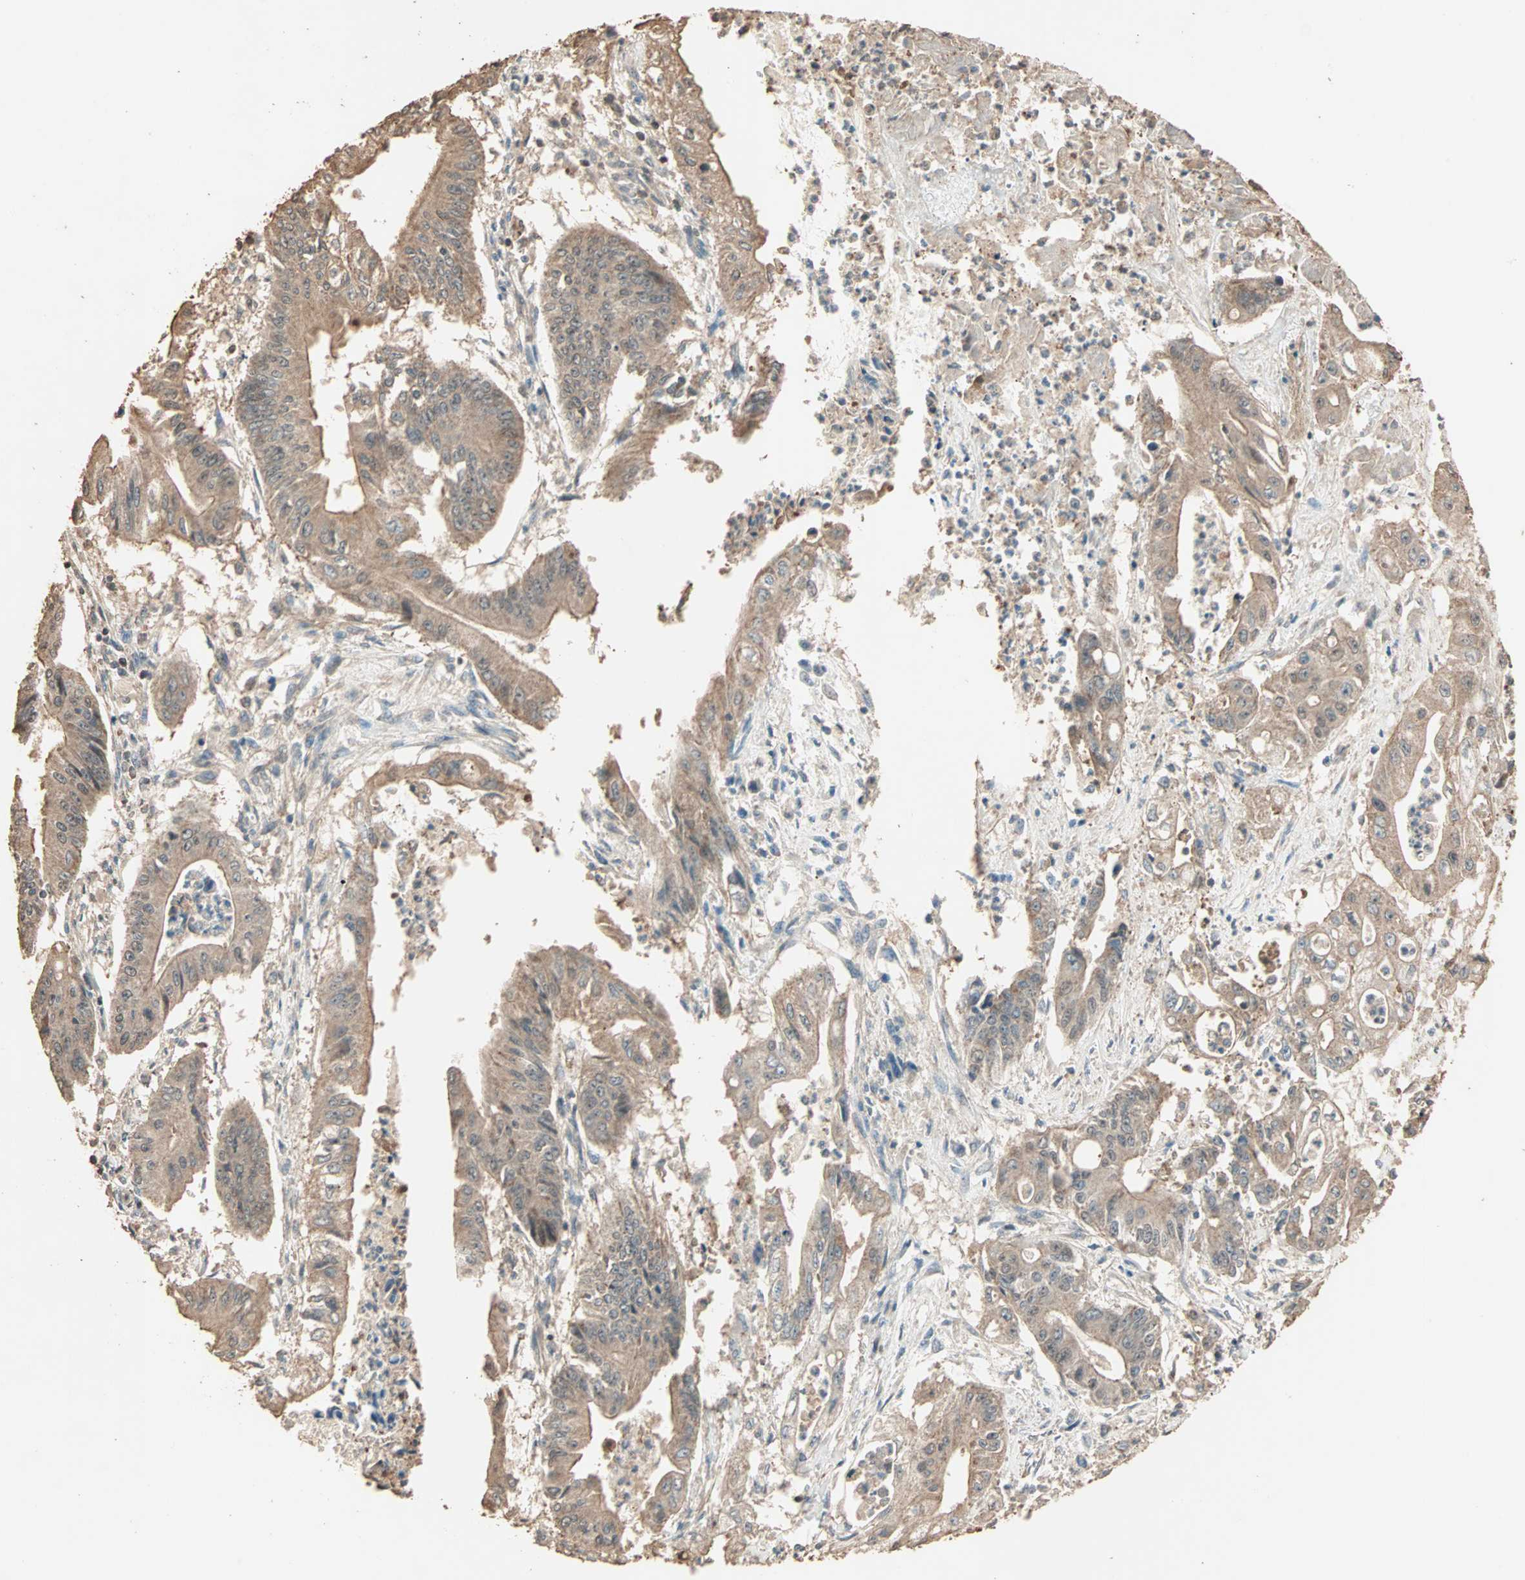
{"staining": {"intensity": "moderate", "quantity": ">75%", "location": "cytoplasmic/membranous"}, "tissue": "pancreatic cancer", "cell_type": "Tumor cells", "image_type": "cancer", "snomed": [{"axis": "morphology", "description": "Normal tissue, NOS"}, {"axis": "topography", "description": "Lymph node"}], "caption": "Pancreatic cancer was stained to show a protein in brown. There is medium levels of moderate cytoplasmic/membranous positivity in approximately >75% of tumor cells. Using DAB (brown) and hematoxylin (blue) stains, captured at high magnification using brightfield microscopy.", "gene": "ZBTB33", "patient": {"sex": "male", "age": 62}}